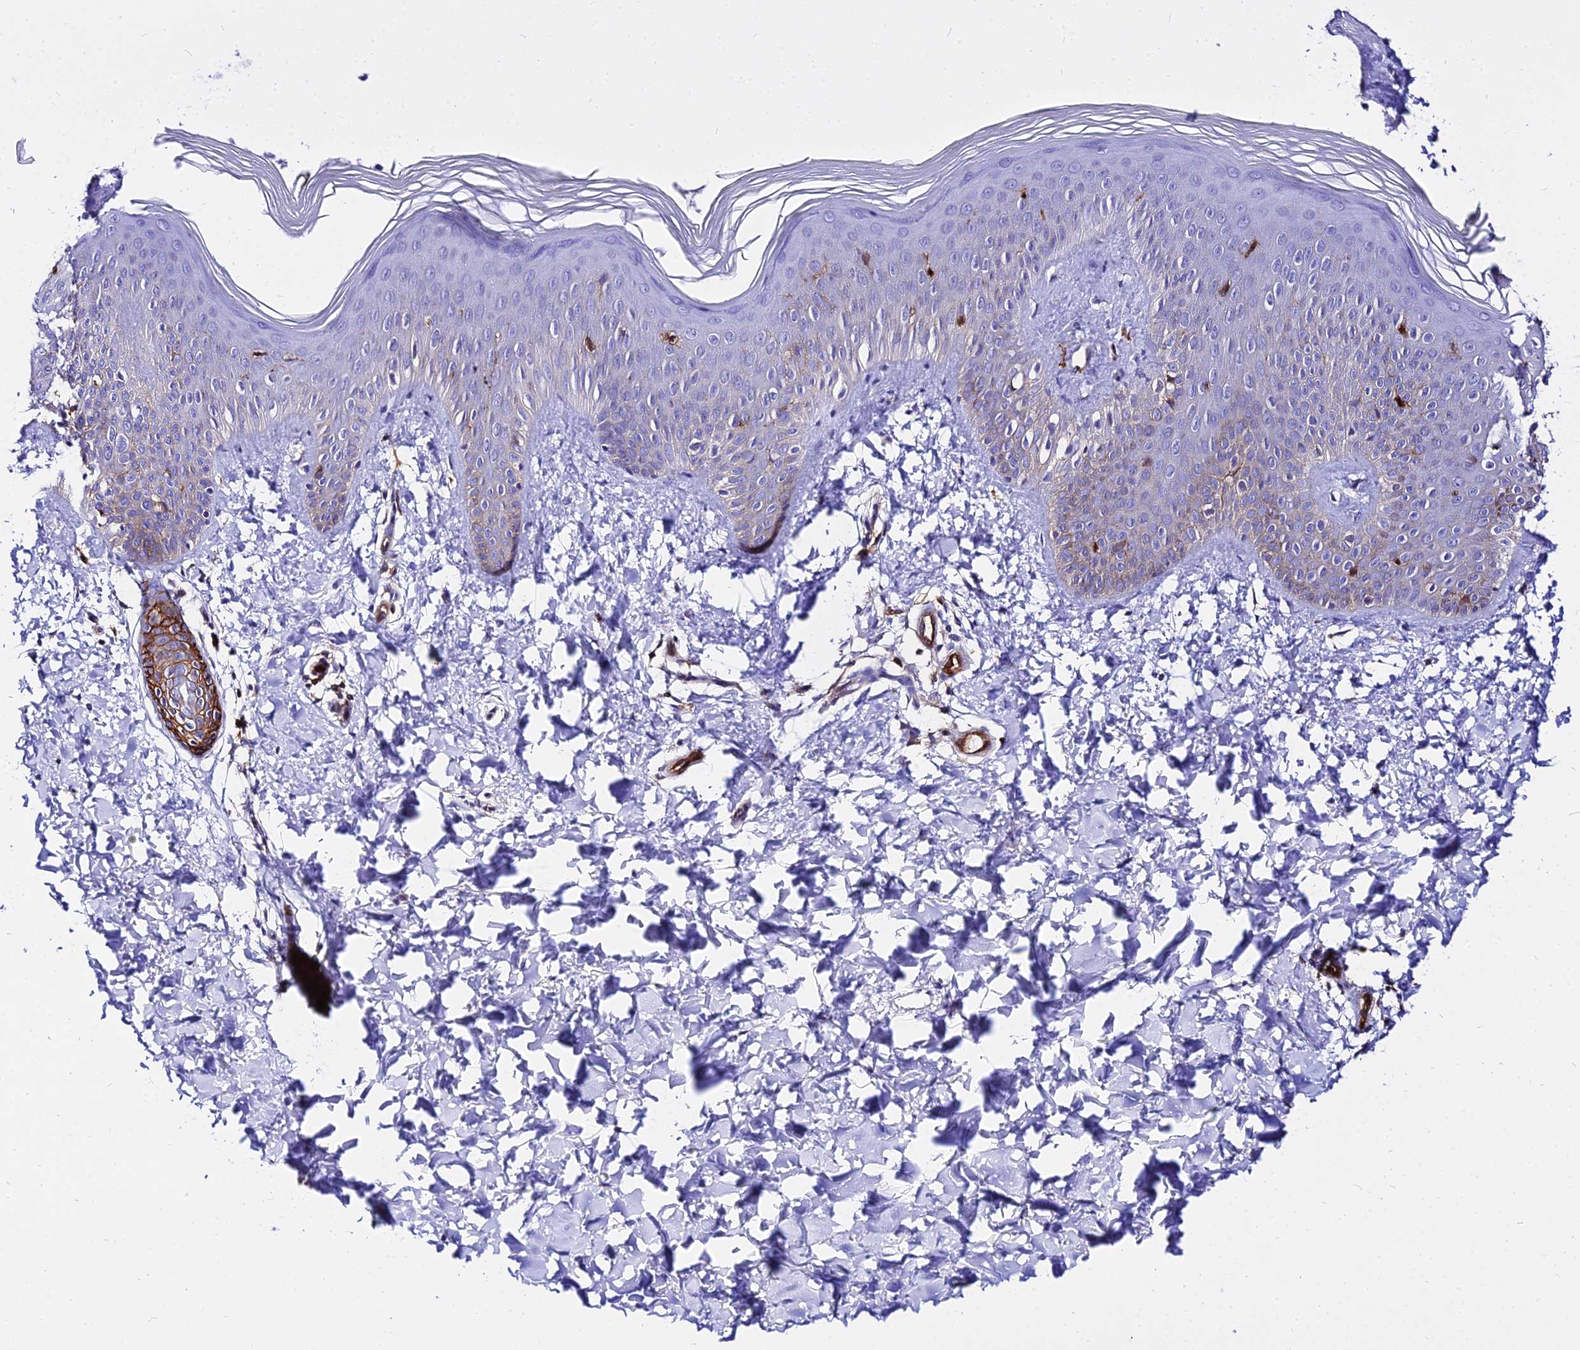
{"staining": {"intensity": "moderate", "quantity": "<25%", "location": "cytoplasmic/membranous"}, "tissue": "skin", "cell_type": "Epidermal cells", "image_type": "normal", "snomed": [{"axis": "morphology", "description": "Normal tissue, NOS"}, {"axis": "morphology", "description": "Inflammation, NOS"}, {"axis": "topography", "description": "Soft tissue"}, {"axis": "topography", "description": "Anal"}], "caption": "IHC of normal skin reveals low levels of moderate cytoplasmic/membranous expression in approximately <25% of epidermal cells.", "gene": "CSRP1", "patient": {"sex": "female", "age": 15}}